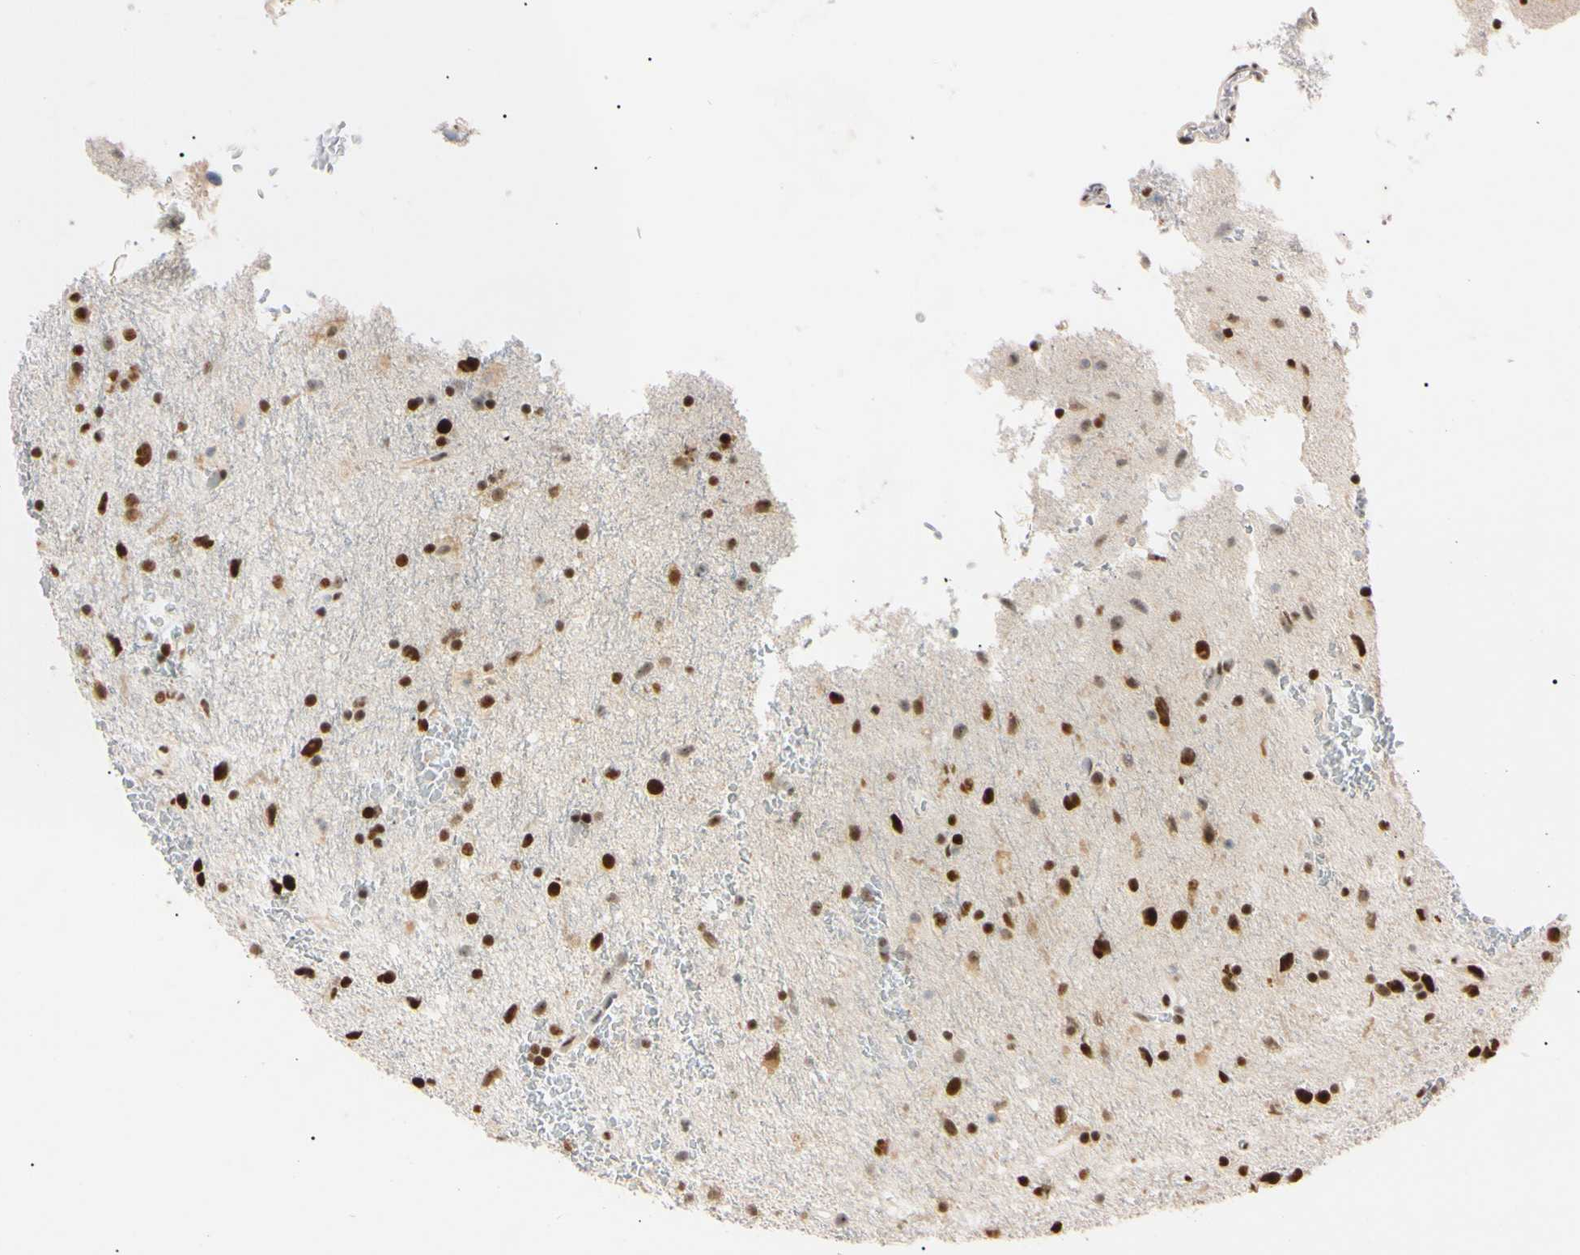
{"staining": {"intensity": "strong", "quantity": ">75%", "location": "nuclear"}, "tissue": "glioma", "cell_type": "Tumor cells", "image_type": "cancer", "snomed": [{"axis": "morphology", "description": "Glioma, malignant, Low grade"}, {"axis": "topography", "description": "Brain"}], "caption": "Immunohistochemistry of glioma demonstrates high levels of strong nuclear positivity in about >75% of tumor cells.", "gene": "ZNF134", "patient": {"sex": "male", "age": 77}}